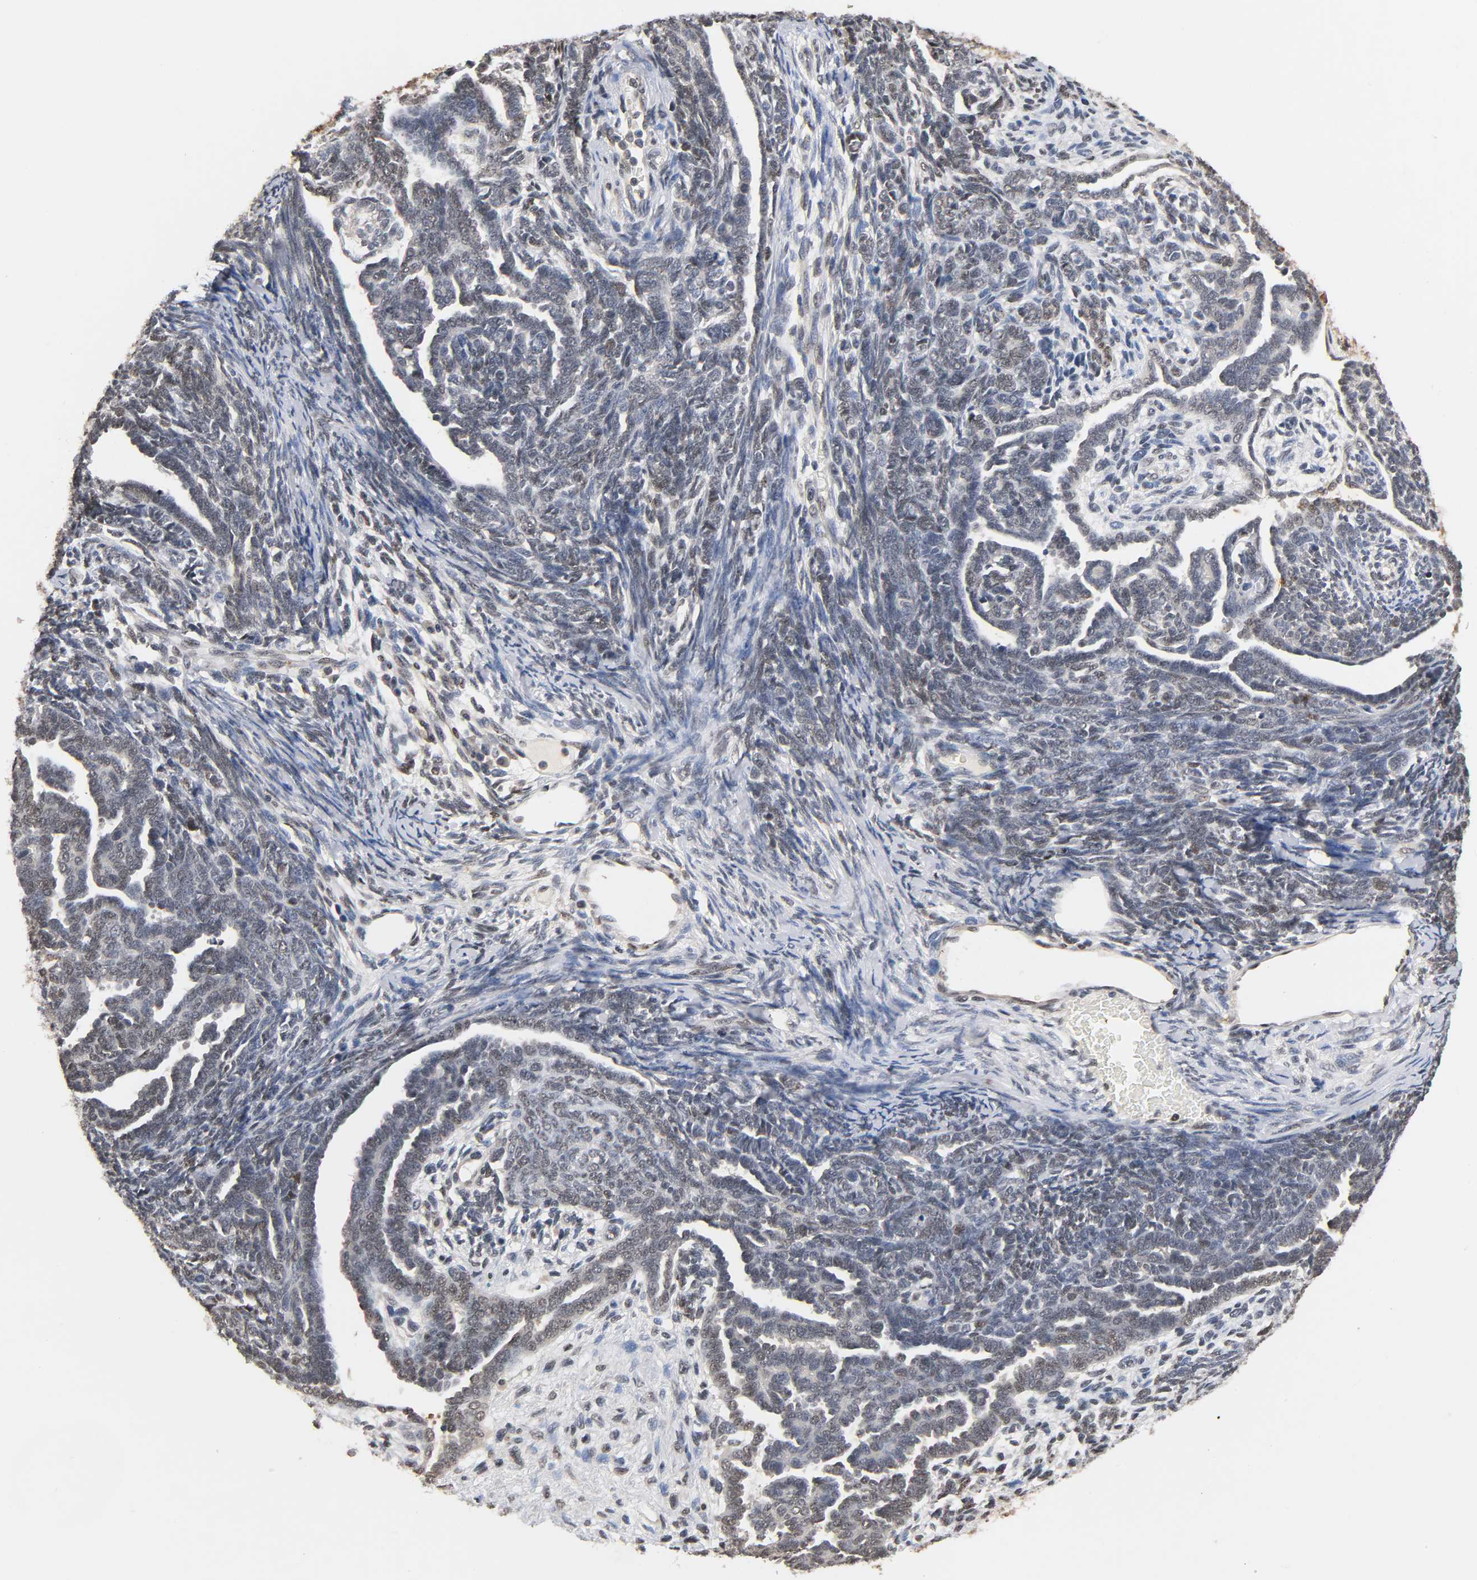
{"staining": {"intensity": "weak", "quantity": "25%-75%", "location": "nuclear"}, "tissue": "endometrial cancer", "cell_type": "Tumor cells", "image_type": "cancer", "snomed": [{"axis": "morphology", "description": "Neoplasm, malignant, NOS"}, {"axis": "topography", "description": "Endometrium"}], "caption": "The histopathology image exhibits staining of endometrial malignant neoplasm, revealing weak nuclear protein expression (brown color) within tumor cells.", "gene": "UBC", "patient": {"sex": "female", "age": 74}}